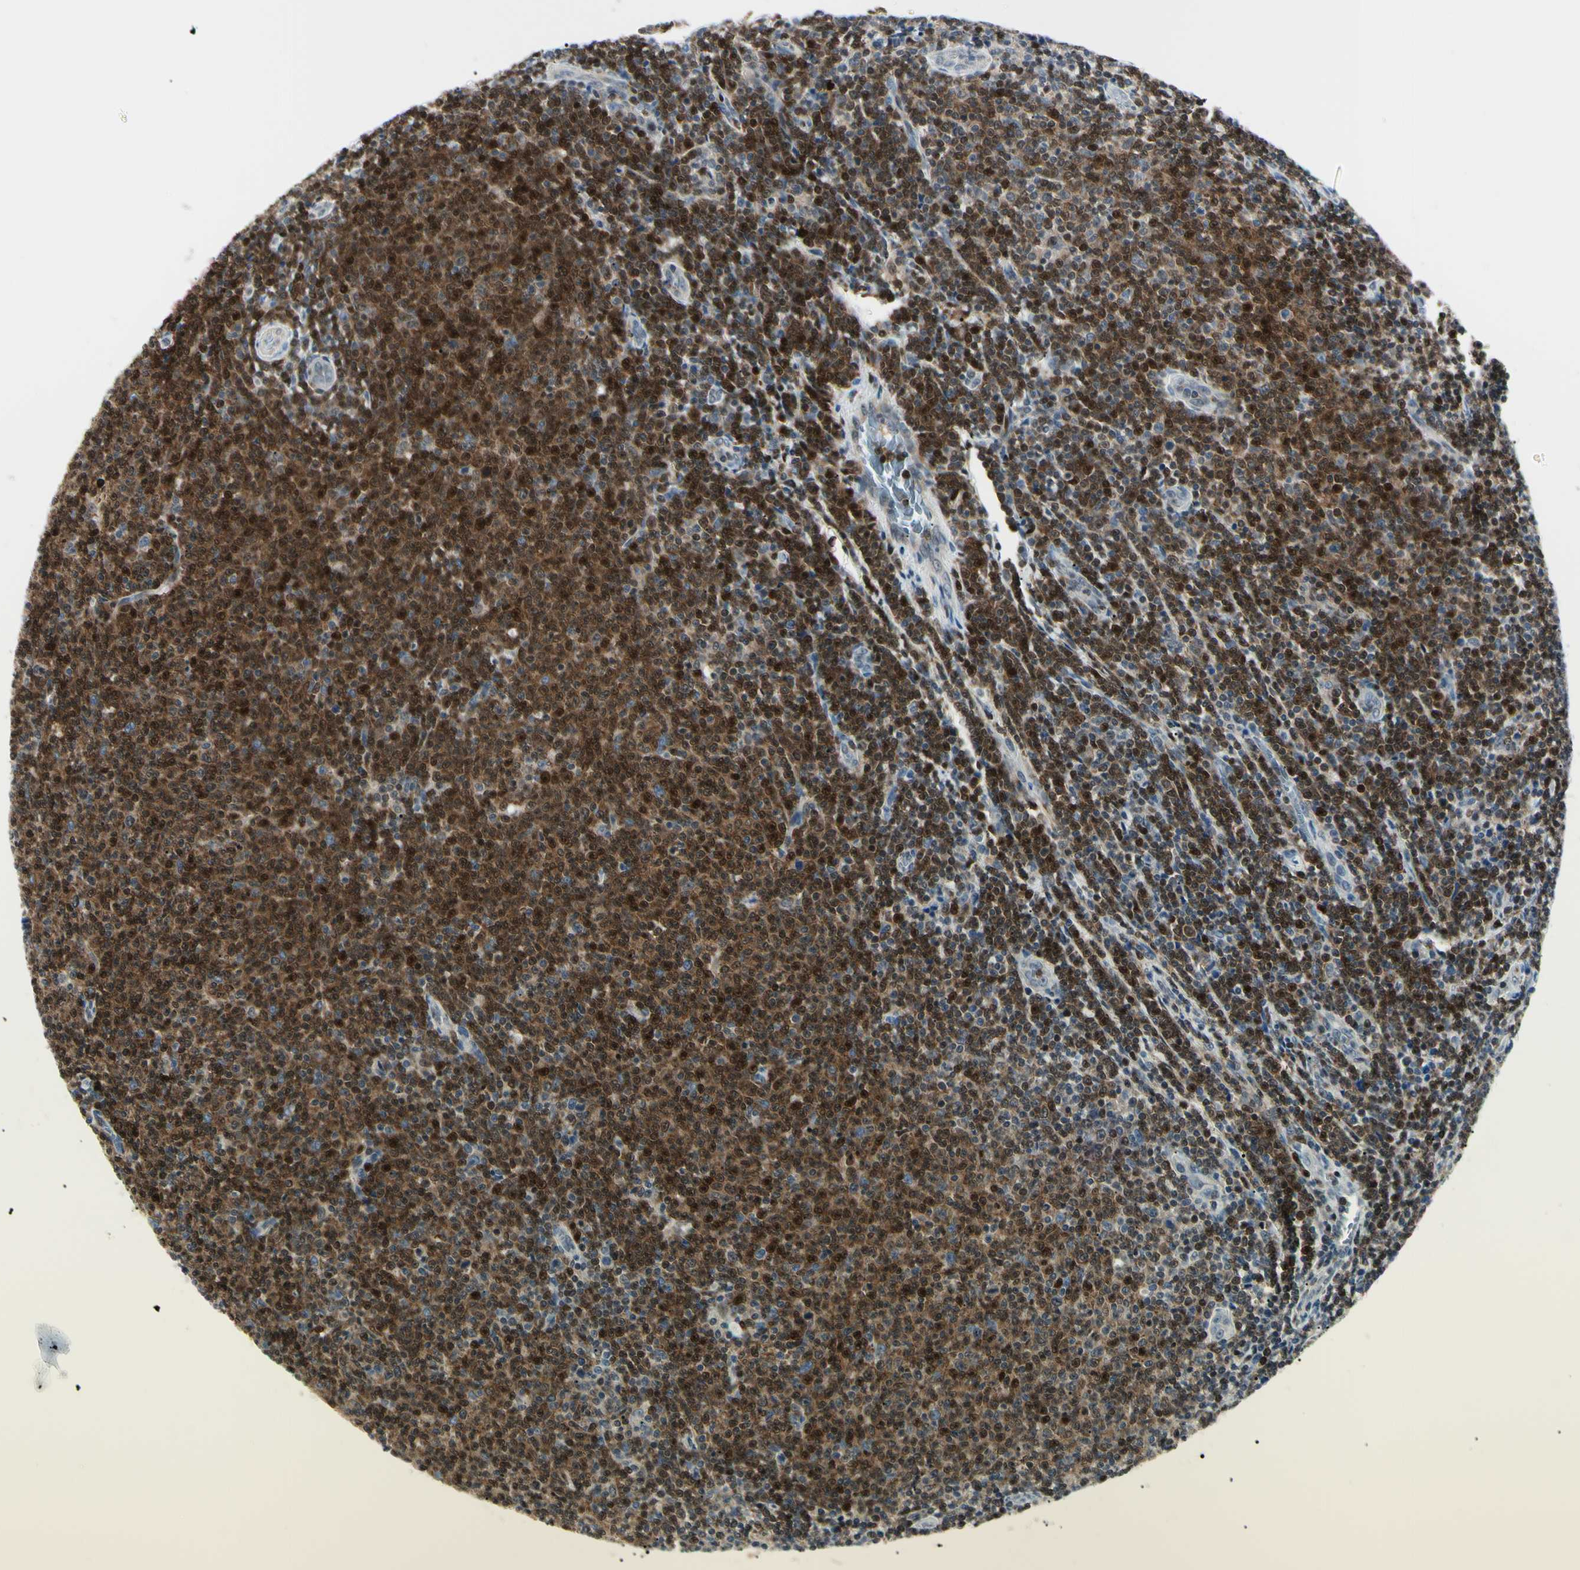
{"staining": {"intensity": "moderate", "quantity": ">75%", "location": "cytoplasmic/membranous,nuclear"}, "tissue": "lymphoma", "cell_type": "Tumor cells", "image_type": "cancer", "snomed": [{"axis": "morphology", "description": "Malignant lymphoma, non-Hodgkin's type, Low grade"}, {"axis": "topography", "description": "Lymph node"}], "caption": "Immunohistochemistry (IHC) of low-grade malignant lymphoma, non-Hodgkin's type reveals medium levels of moderate cytoplasmic/membranous and nuclear expression in about >75% of tumor cells. (brown staining indicates protein expression, while blue staining denotes nuclei).", "gene": "PGK1", "patient": {"sex": "male", "age": 66}}